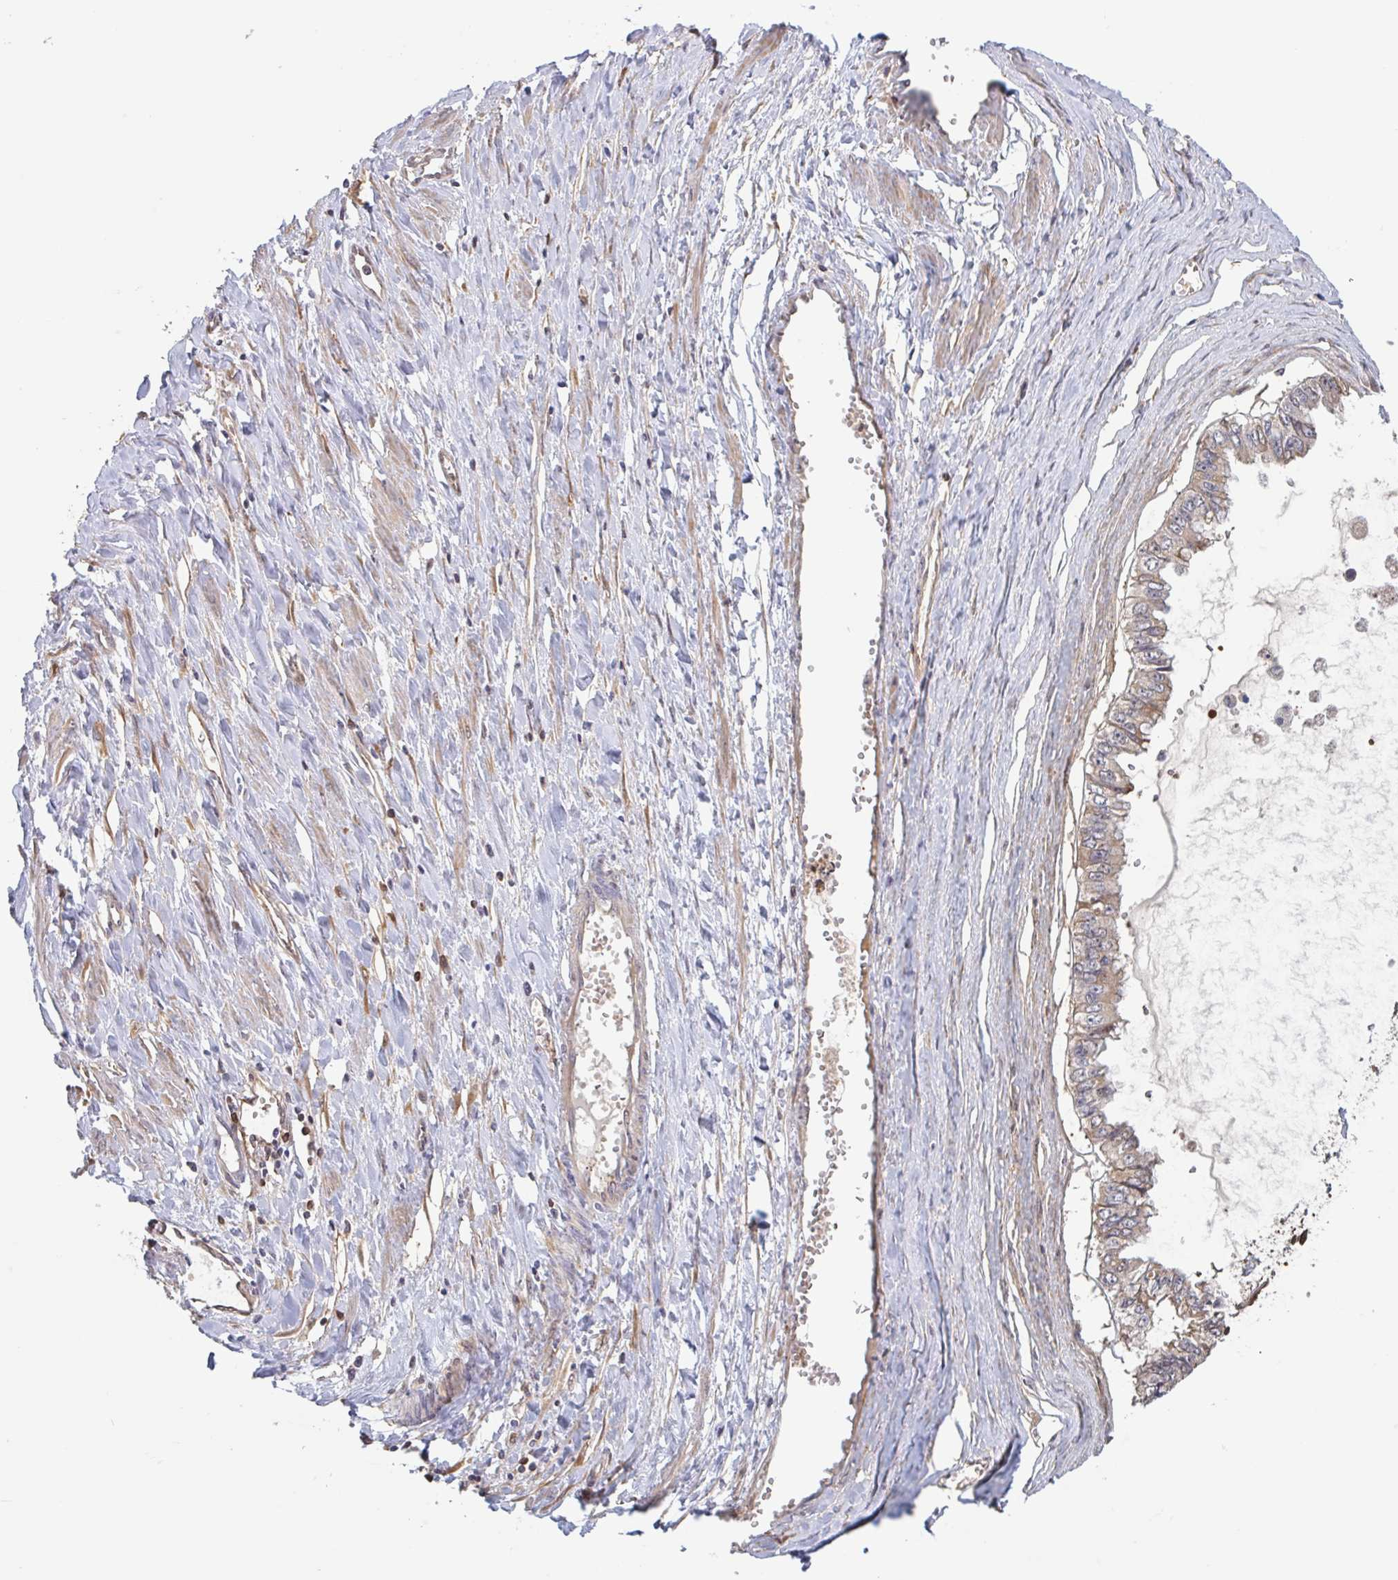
{"staining": {"intensity": "weak", "quantity": ">75%", "location": "cytoplasmic/membranous"}, "tissue": "ovarian cancer", "cell_type": "Tumor cells", "image_type": "cancer", "snomed": [{"axis": "morphology", "description": "Cystadenocarcinoma, mucinous, NOS"}, {"axis": "topography", "description": "Ovary"}], "caption": "The immunohistochemical stain highlights weak cytoplasmic/membranous expression in tumor cells of ovarian mucinous cystadenocarcinoma tissue. The protein of interest is shown in brown color, while the nuclei are stained blue.", "gene": "OTOP2", "patient": {"sex": "female", "age": 72}}